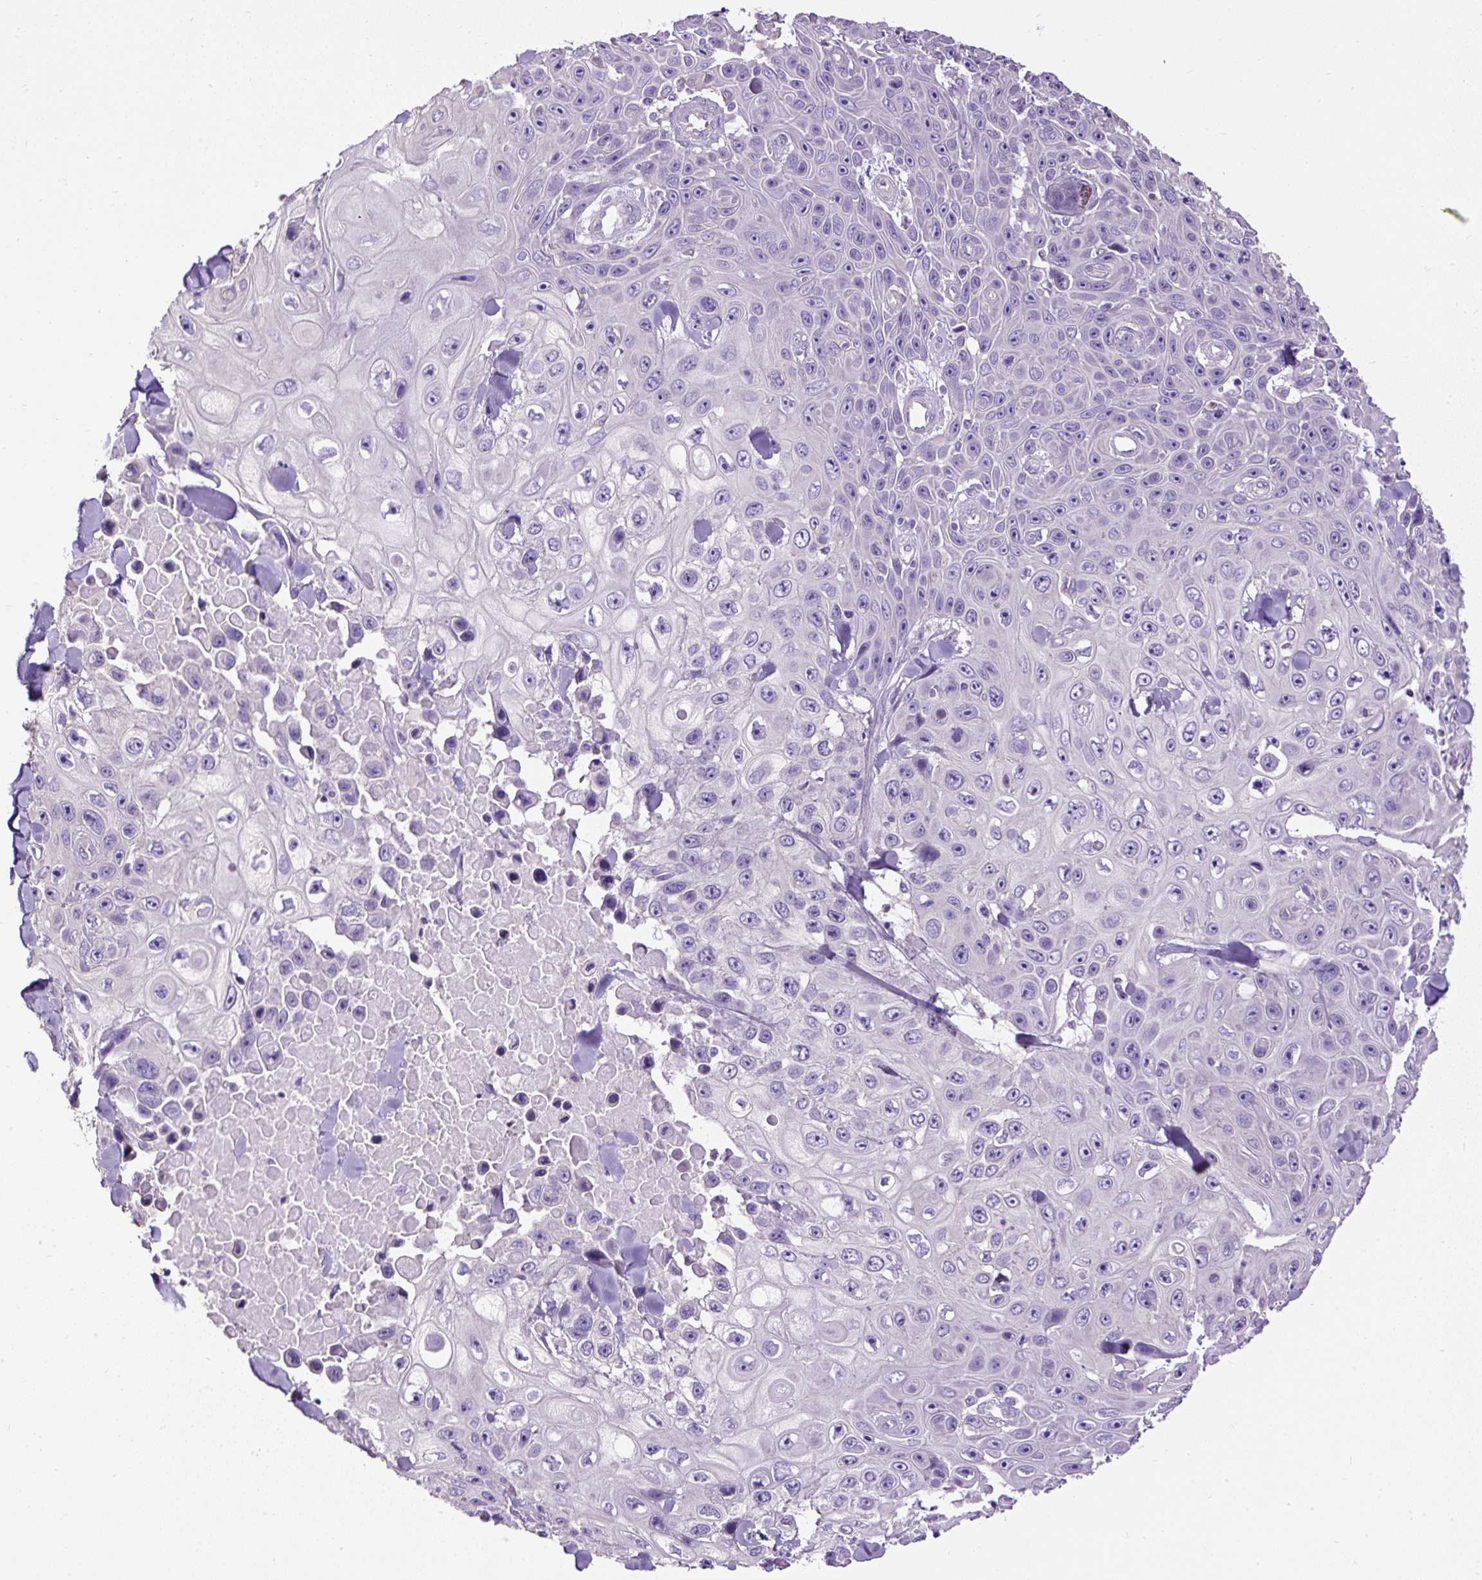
{"staining": {"intensity": "negative", "quantity": "none", "location": "none"}, "tissue": "skin cancer", "cell_type": "Tumor cells", "image_type": "cancer", "snomed": [{"axis": "morphology", "description": "Squamous cell carcinoma, NOS"}, {"axis": "topography", "description": "Skin"}], "caption": "IHC micrograph of neoplastic tissue: human skin cancer (squamous cell carcinoma) stained with DAB (3,3'-diaminobenzidine) exhibits no significant protein positivity in tumor cells.", "gene": "PDIA2", "patient": {"sex": "male", "age": 82}}